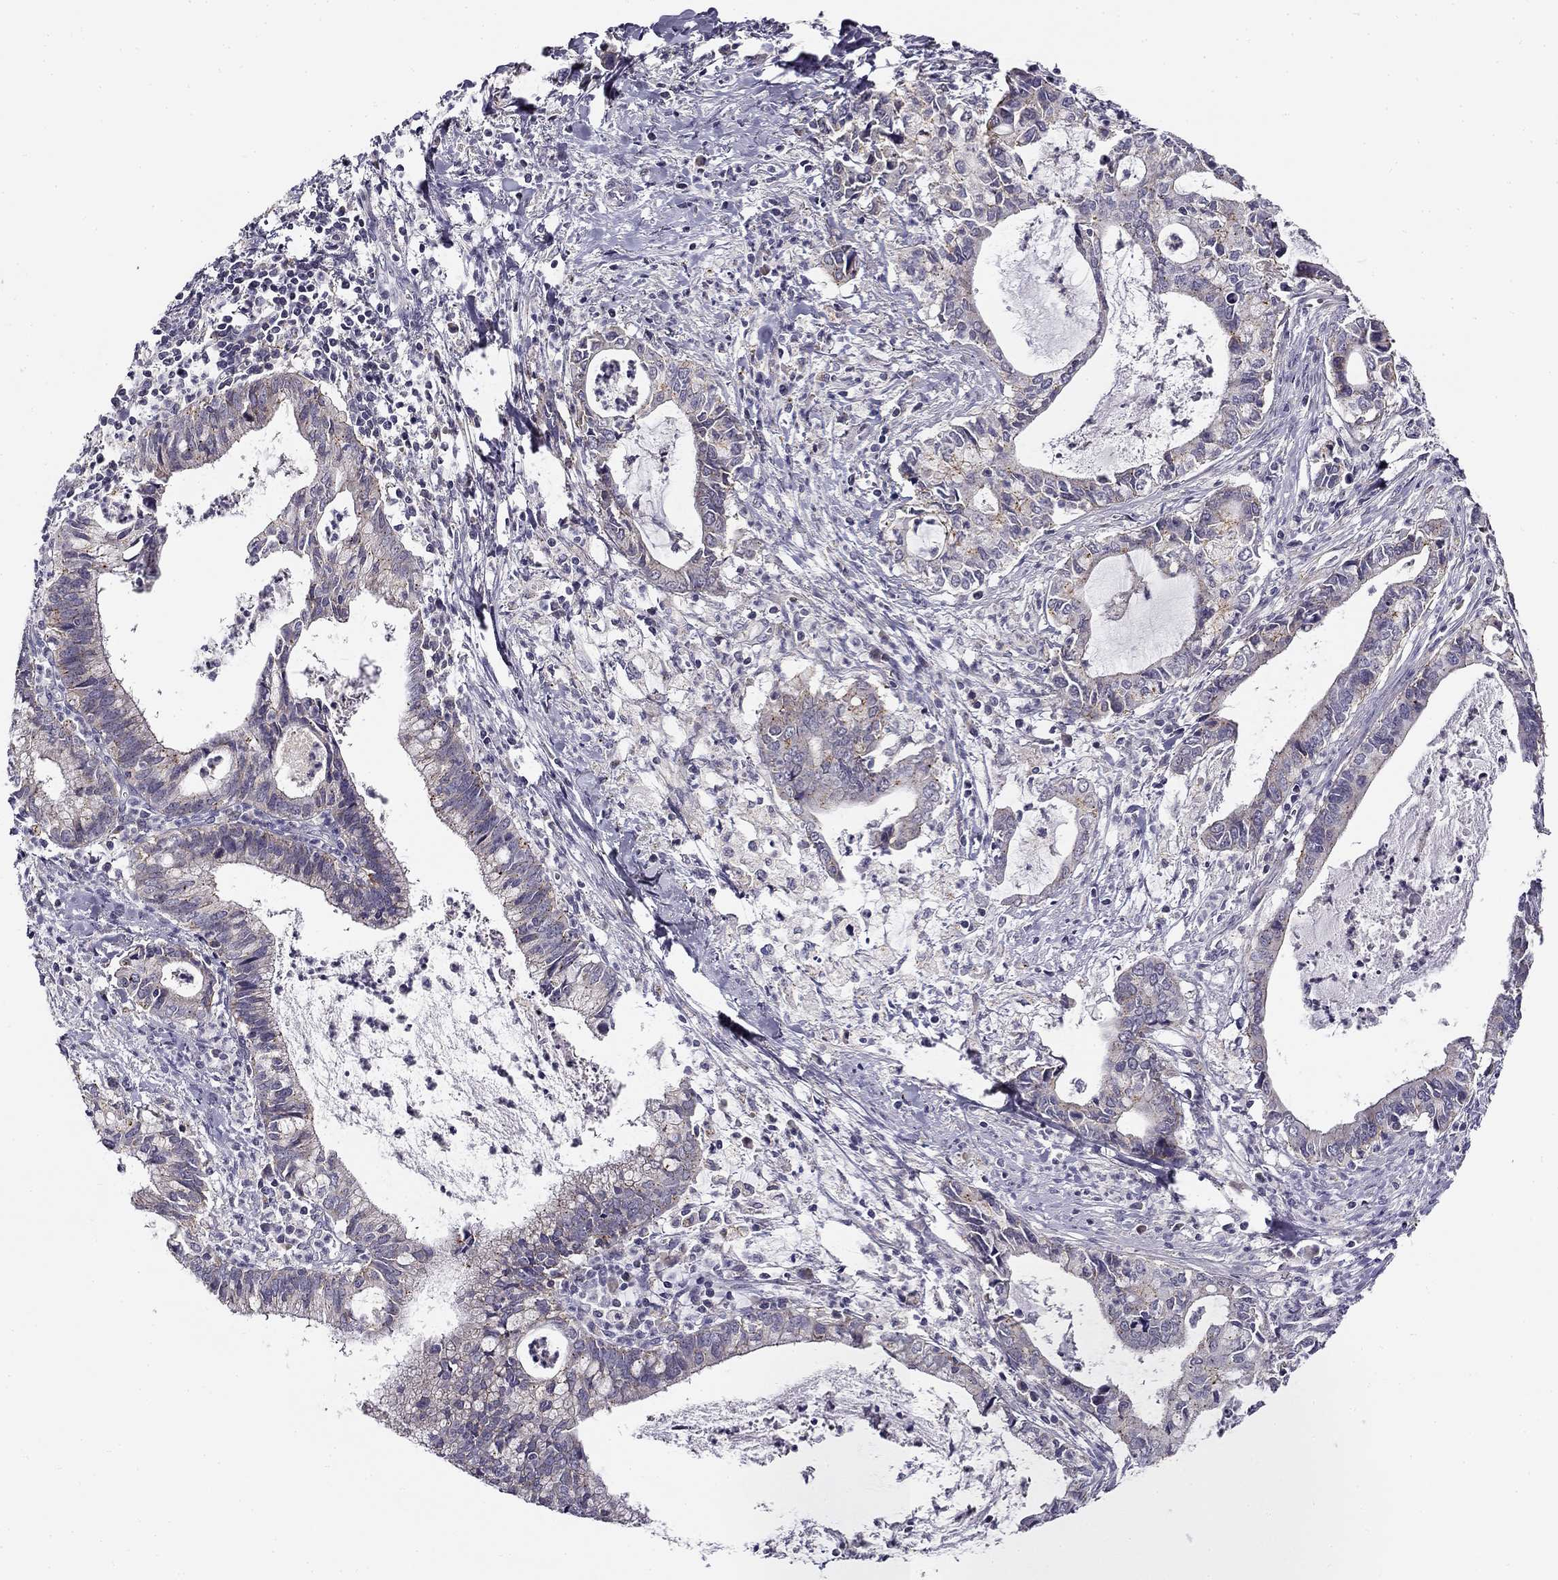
{"staining": {"intensity": "negative", "quantity": "none", "location": "none"}, "tissue": "cervical cancer", "cell_type": "Tumor cells", "image_type": "cancer", "snomed": [{"axis": "morphology", "description": "Adenocarcinoma, NOS"}, {"axis": "topography", "description": "Cervix"}], "caption": "Photomicrograph shows no protein staining in tumor cells of cervical cancer (adenocarcinoma) tissue.", "gene": "CNR1", "patient": {"sex": "female", "age": 42}}